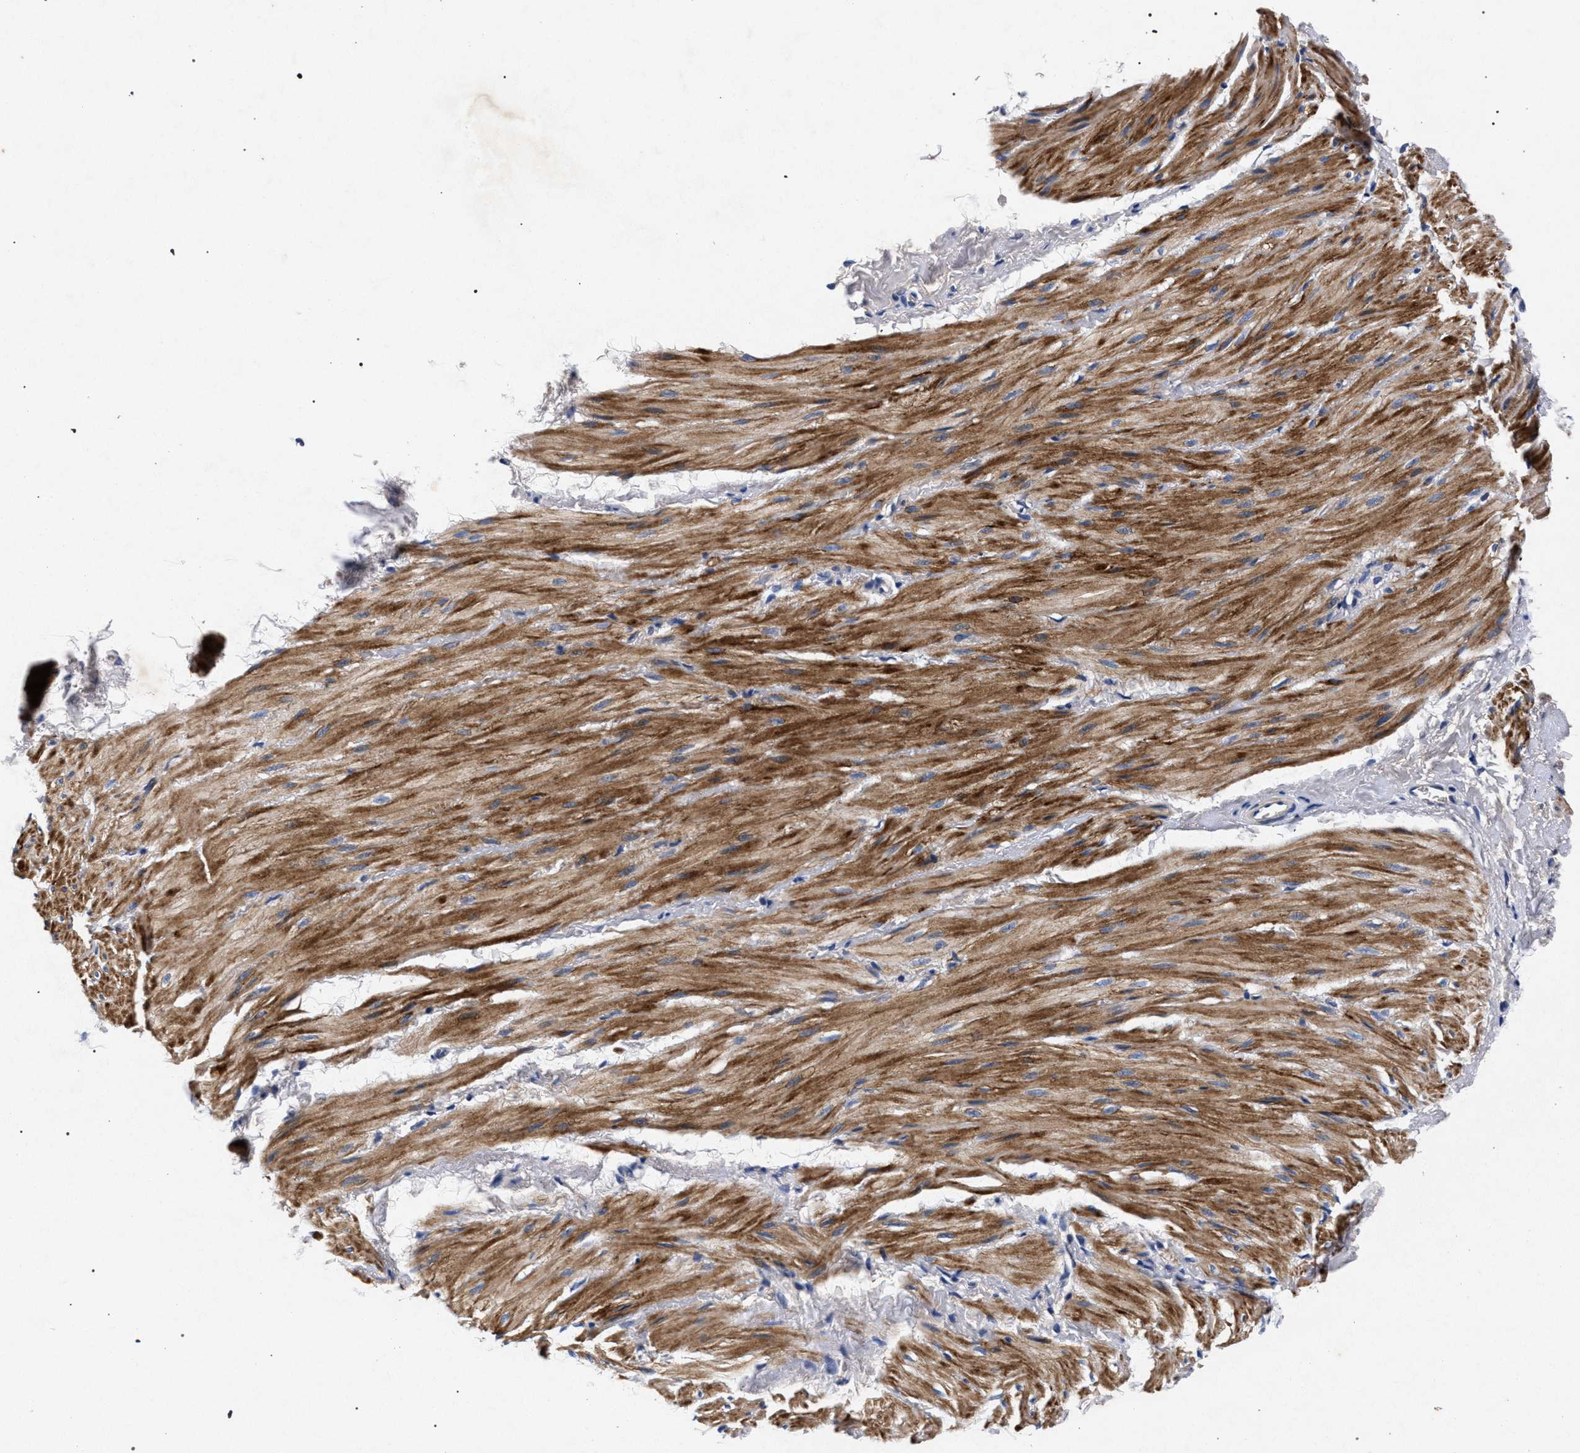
{"staining": {"intensity": "moderate", "quantity": "25%-75%", "location": "cytoplasmic/membranous"}, "tissue": "smooth muscle", "cell_type": "Smooth muscle cells", "image_type": "normal", "snomed": [{"axis": "morphology", "description": "Normal tissue, NOS"}, {"axis": "topography", "description": "Smooth muscle"}], "caption": "Protein positivity by IHC shows moderate cytoplasmic/membranous positivity in about 25%-75% of smooth muscle cells in benign smooth muscle. (DAB (3,3'-diaminobenzidine) IHC, brown staining for protein, blue staining for nuclei).", "gene": "HSD17B14", "patient": {"sex": "male", "age": 16}}